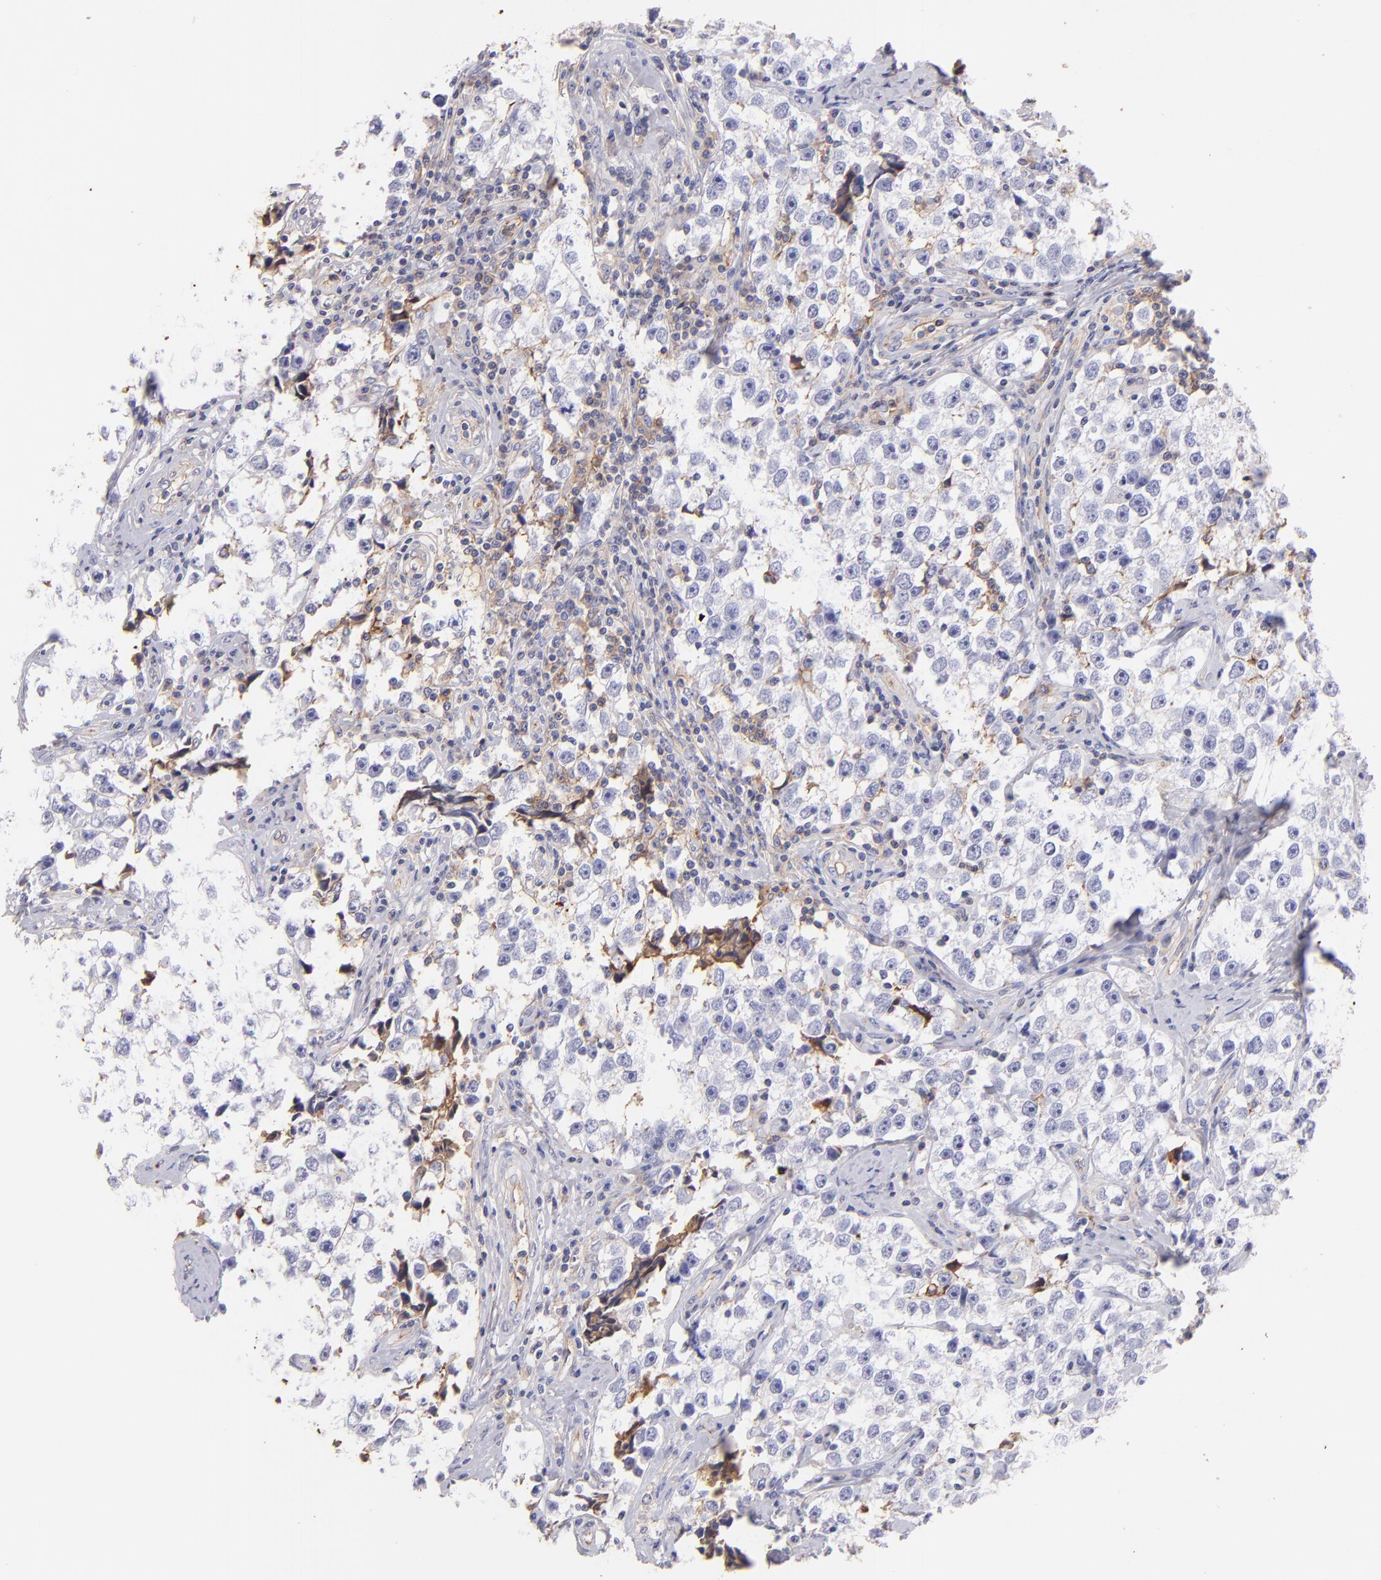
{"staining": {"intensity": "negative", "quantity": "none", "location": "none"}, "tissue": "testis cancer", "cell_type": "Tumor cells", "image_type": "cancer", "snomed": [{"axis": "morphology", "description": "Seminoma, NOS"}, {"axis": "topography", "description": "Testis"}], "caption": "Immunohistochemical staining of testis cancer reveals no significant positivity in tumor cells. (DAB (3,3'-diaminobenzidine) immunohistochemistry (IHC) with hematoxylin counter stain).", "gene": "FGB", "patient": {"sex": "male", "age": 32}}